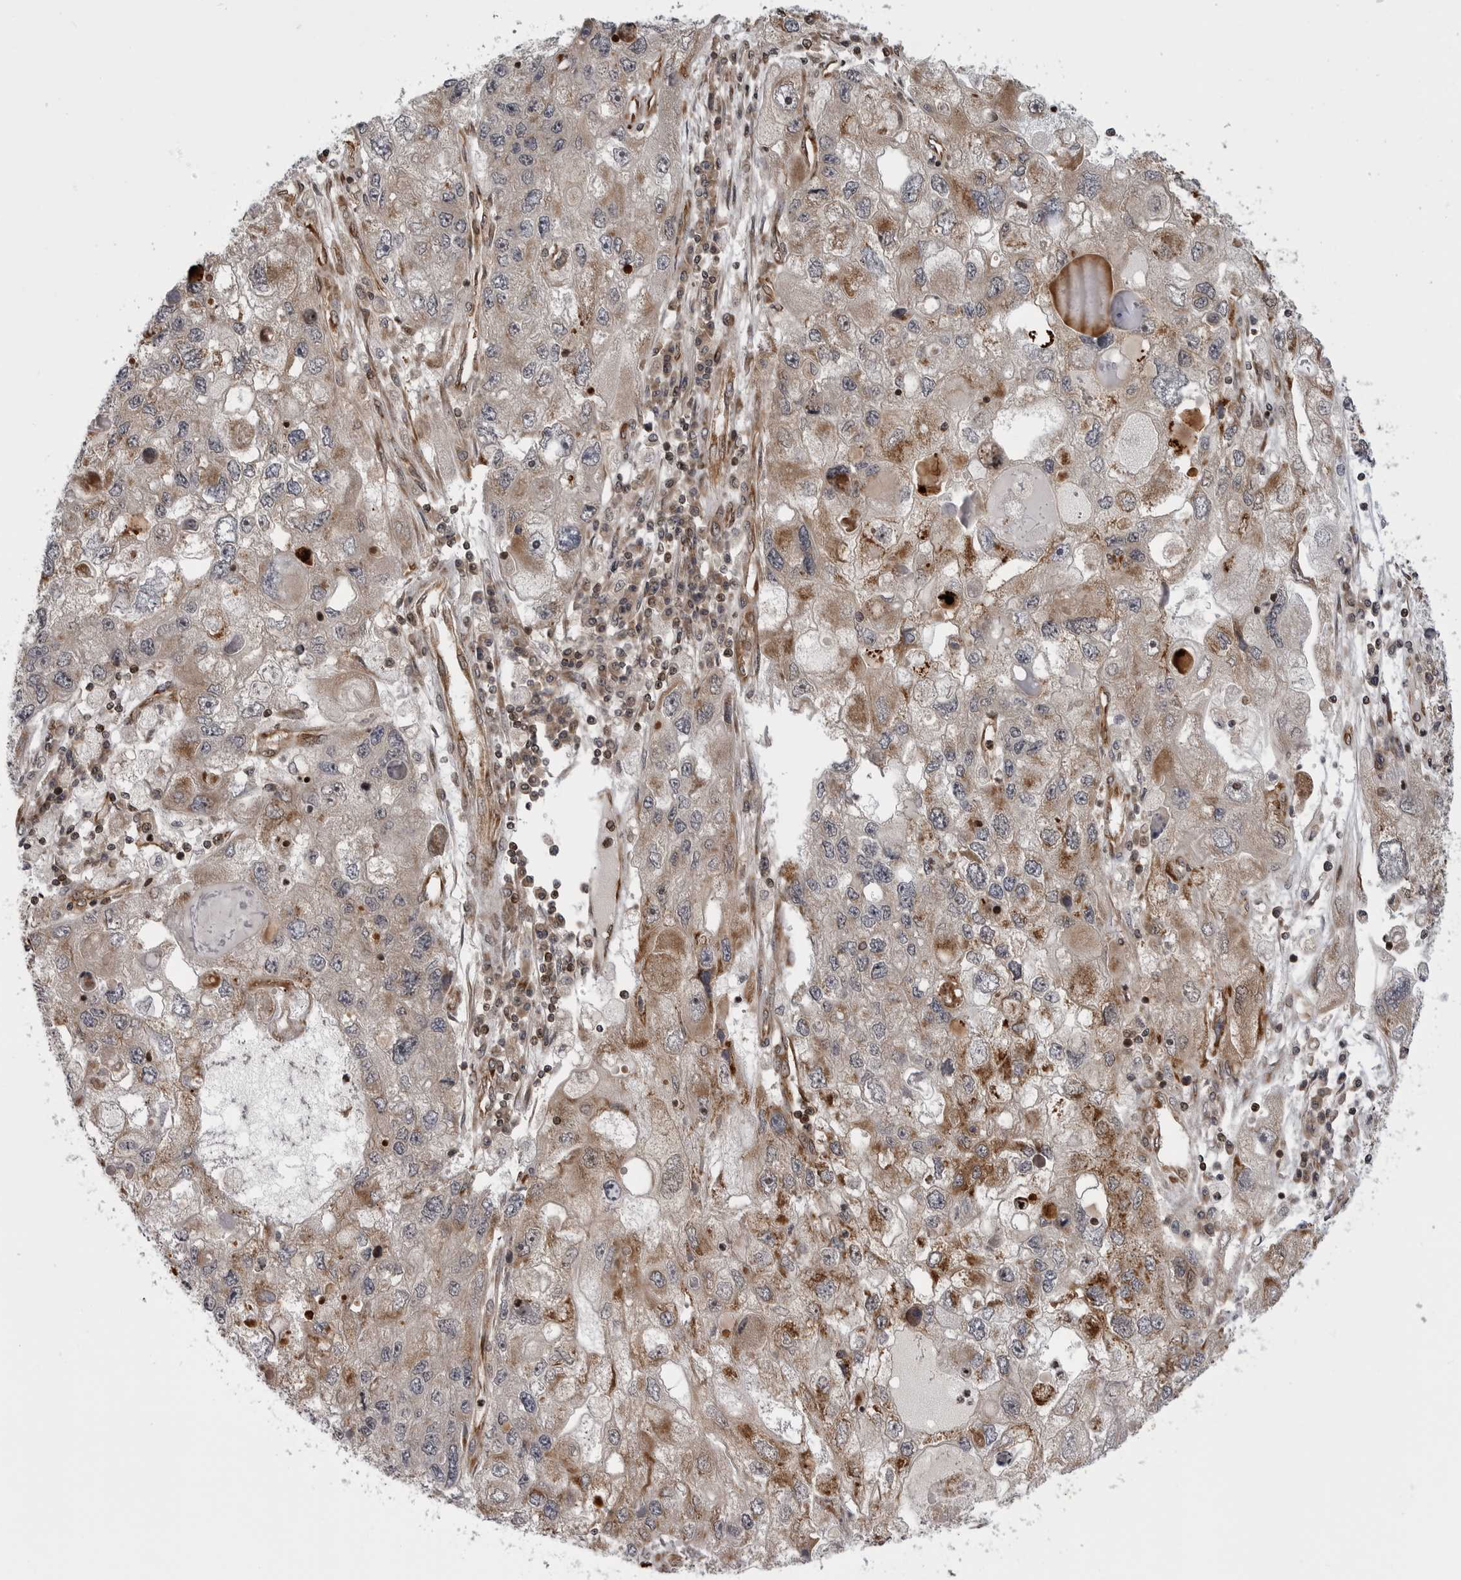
{"staining": {"intensity": "moderate", "quantity": "25%-75%", "location": "cytoplasmic/membranous"}, "tissue": "endometrial cancer", "cell_type": "Tumor cells", "image_type": "cancer", "snomed": [{"axis": "morphology", "description": "Adenocarcinoma, NOS"}, {"axis": "topography", "description": "Endometrium"}], "caption": "Immunohistochemical staining of human adenocarcinoma (endometrial) reveals medium levels of moderate cytoplasmic/membranous protein staining in about 25%-75% of tumor cells.", "gene": "ABL1", "patient": {"sex": "female", "age": 49}}